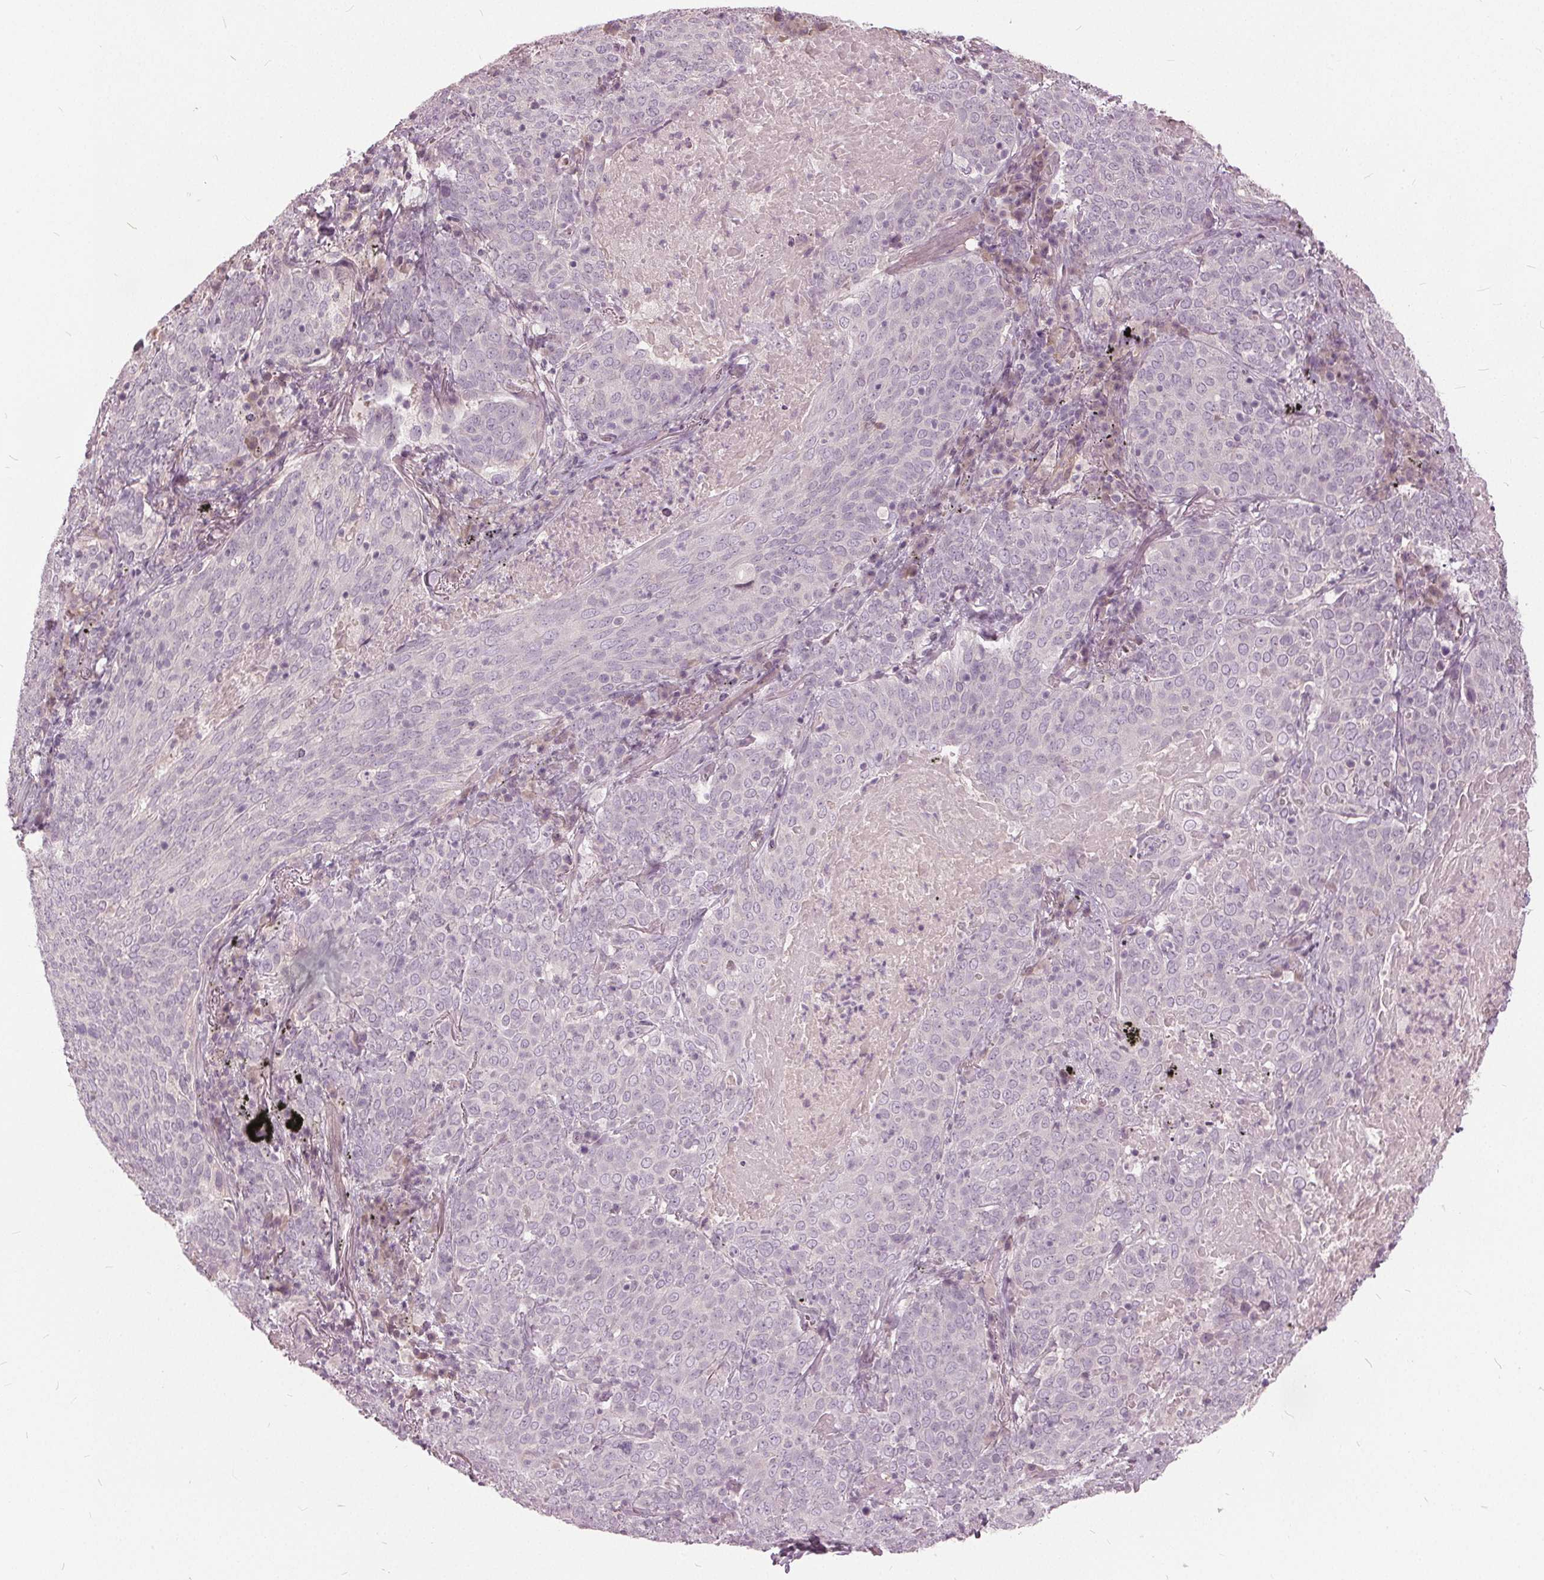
{"staining": {"intensity": "negative", "quantity": "none", "location": "none"}, "tissue": "lung cancer", "cell_type": "Tumor cells", "image_type": "cancer", "snomed": [{"axis": "morphology", "description": "Squamous cell carcinoma, NOS"}, {"axis": "topography", "description": "Lung"}], "caption": "Lung cancer was stained to show a protein in brown. There is no significant staining in tumor cells. The staining is performed using DAB brown chromogen with nuclei counter-stained in using hematoxylin.", "gene": "KLK13", "patient": {"sex": "male", "age": 82}}